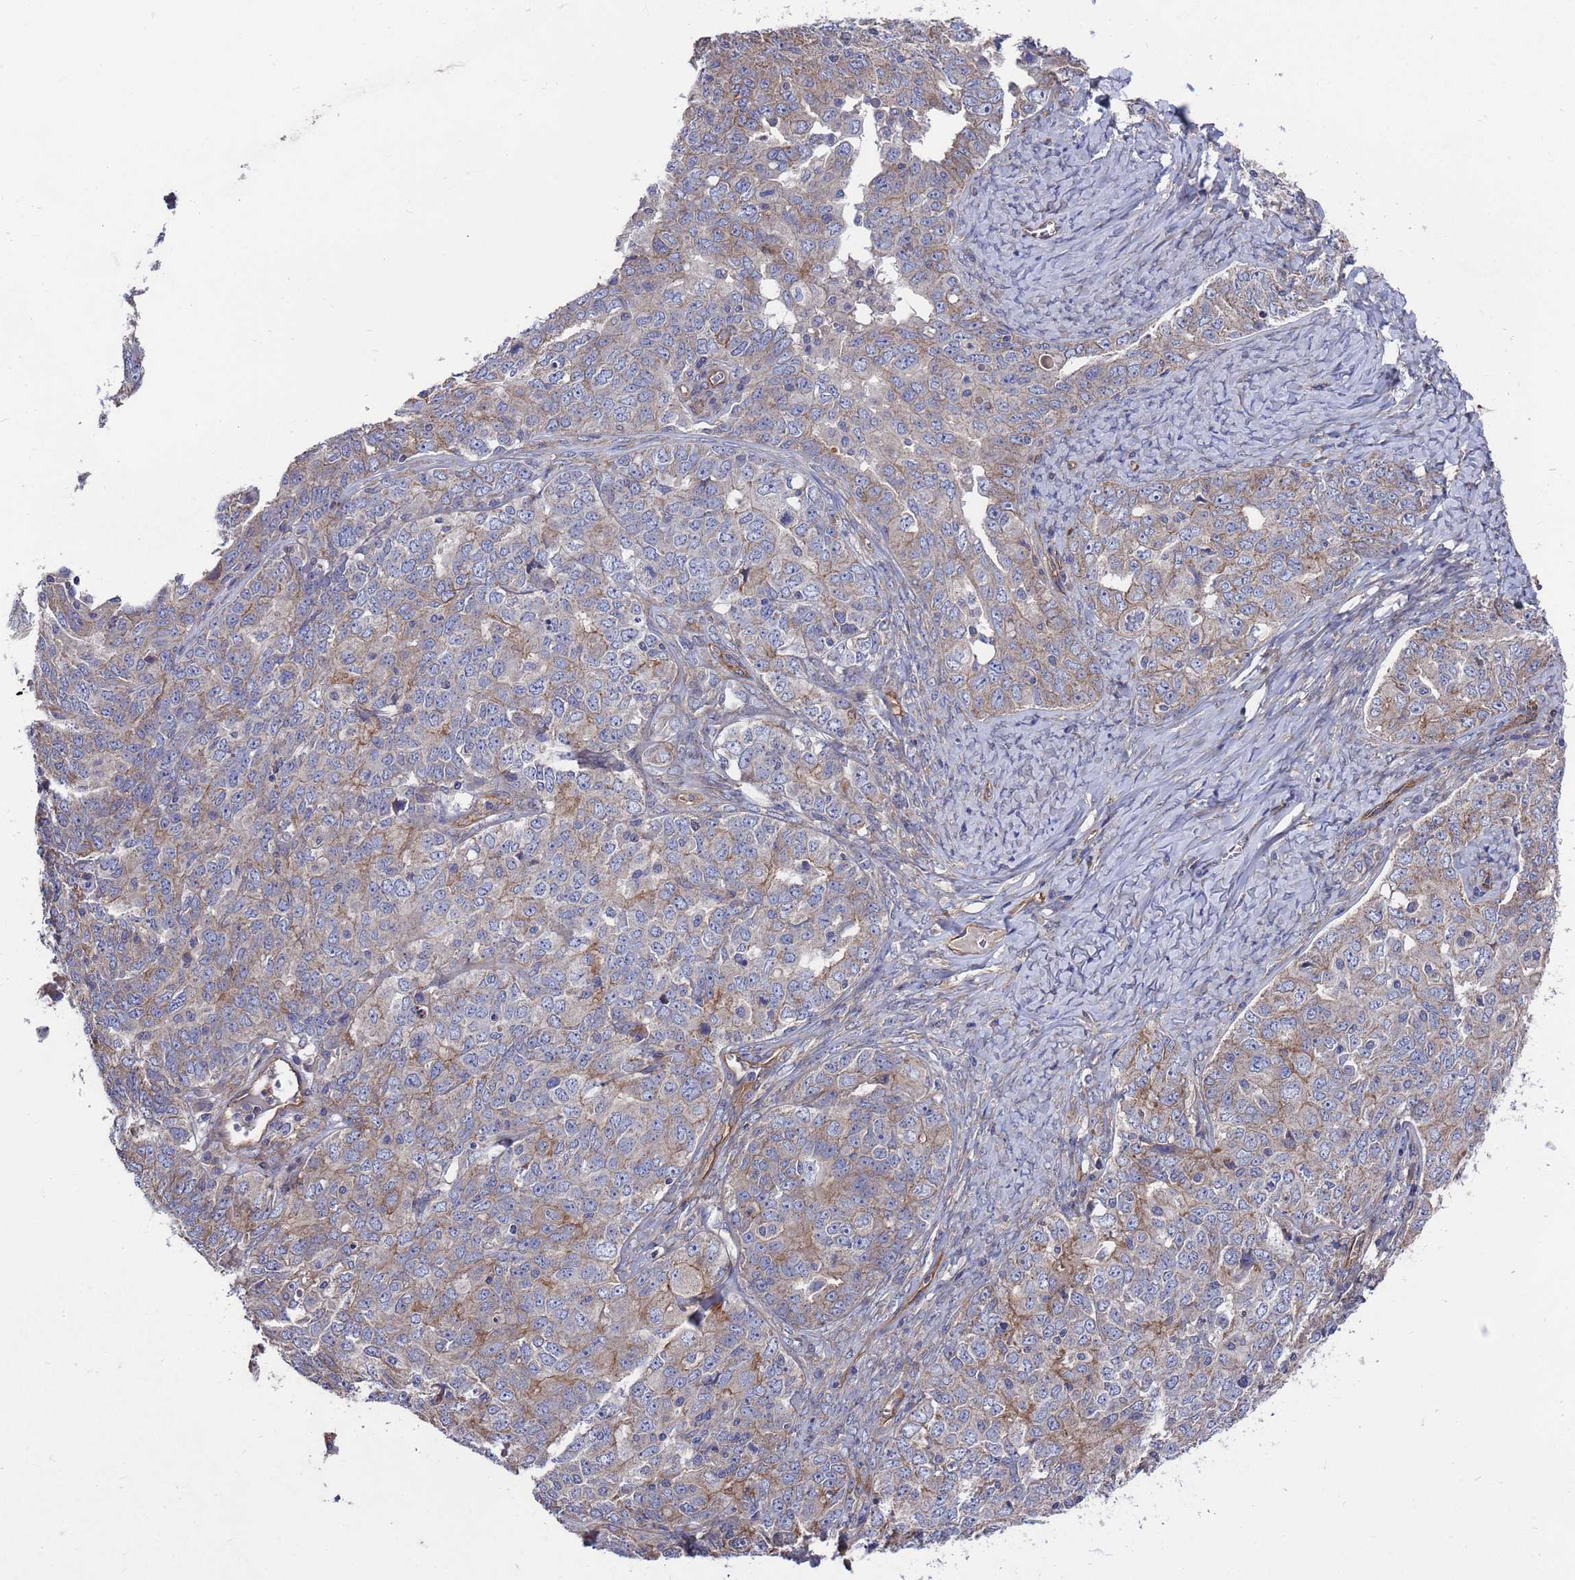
{"staining": {"intensity": "weak", "quantity": "<25%", "location": "cytoplasmic/membranous"}, "tissue": "ovarian cancer", "cell_type": "Tumor cells", "image_type": "cancer", "snomed": [{"axis": "morphology", "description": "Carcinoma, endometroid"}, {"axis": "topography", "description": "Ovary"}], "caption": "A histopathology image of ovarian endometroid carcinoma stained for a protein shows no brown staining in tumor cells.", "gene": "NDUFAF6", "patient": {"sex": "female", "age": 62}}